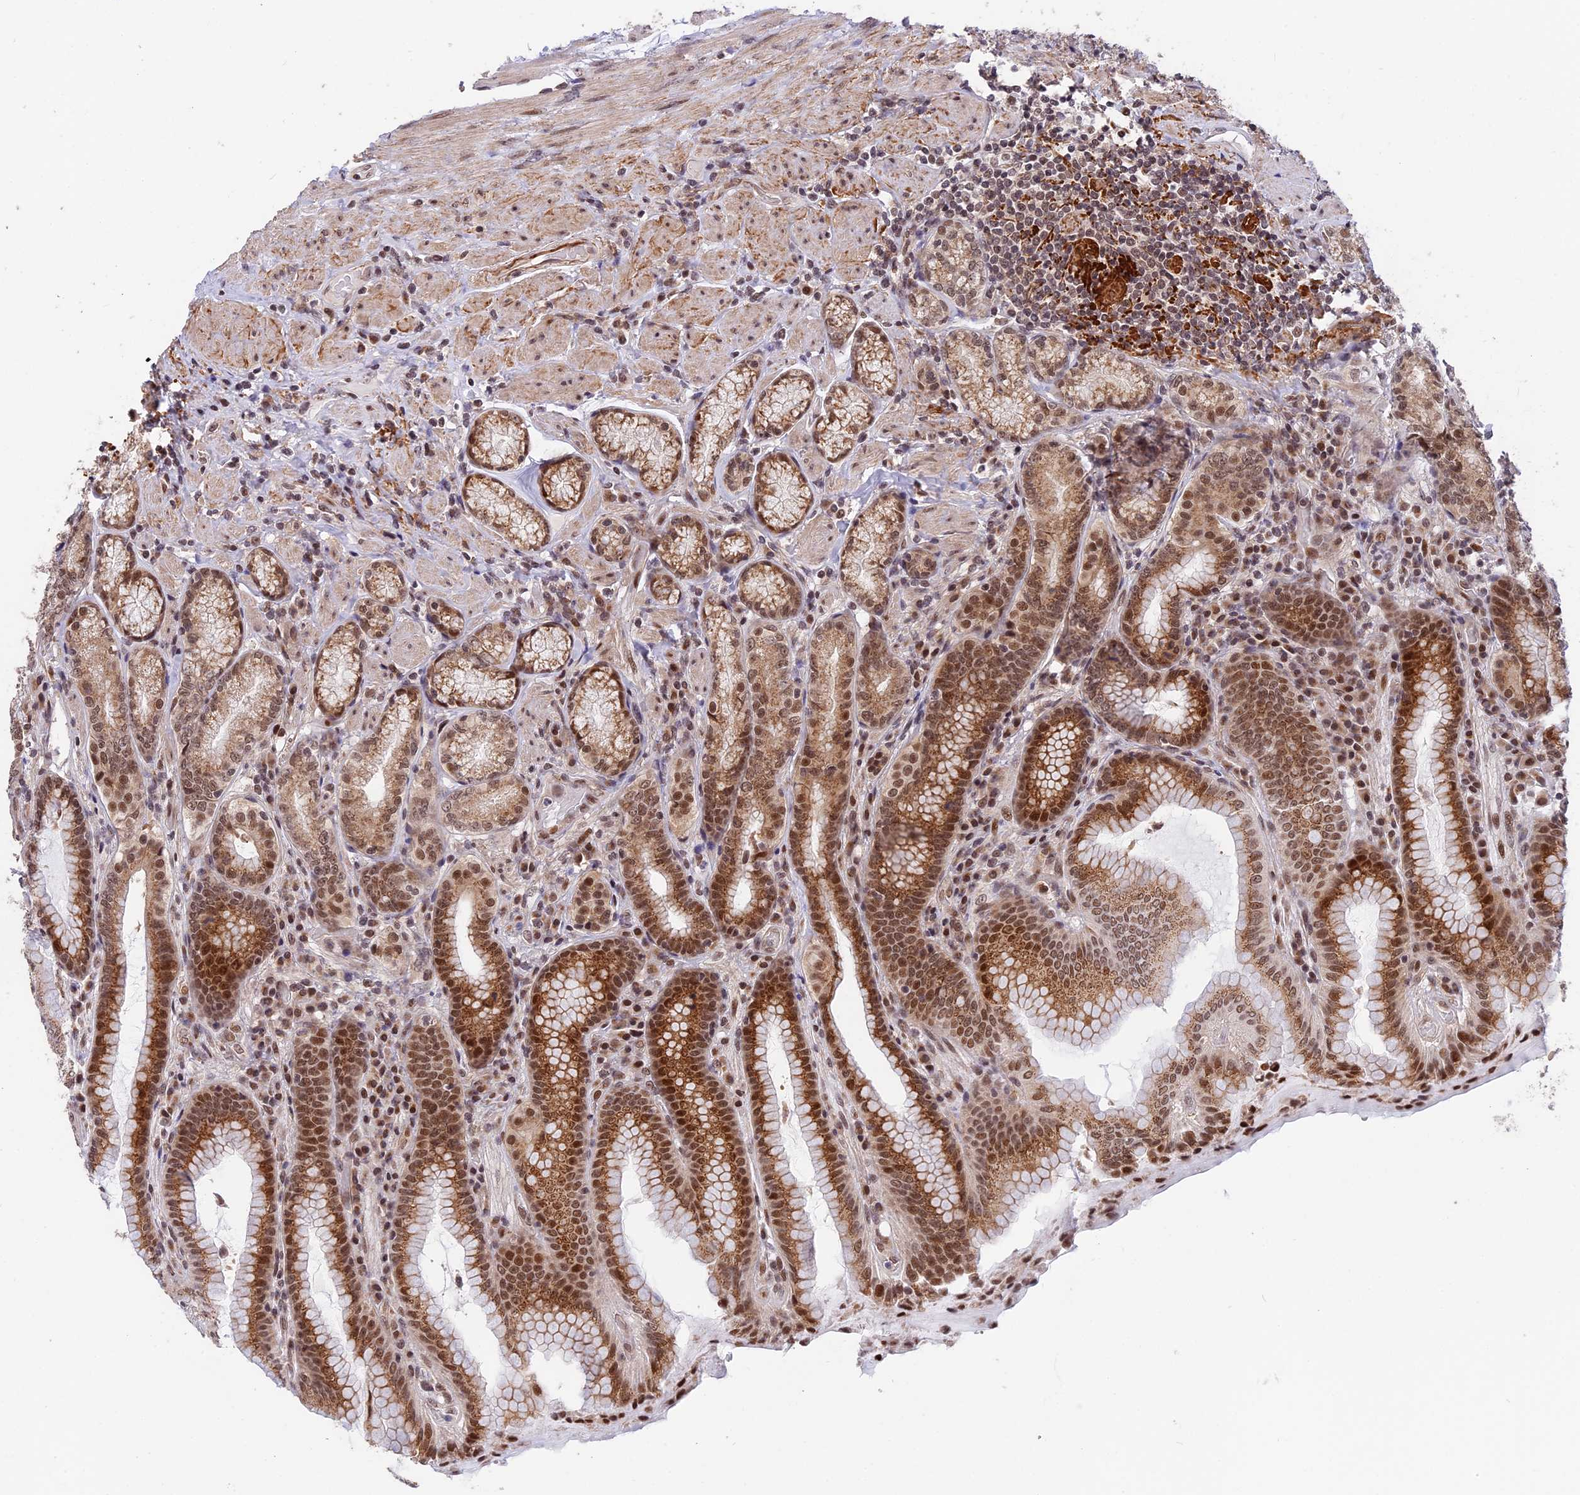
{"staining": {"intensity": "moderate", "quantity": ">75%", "location": "cytoplasmic/membranous,nuclear"}, "tissue": "stomach", "cell_type": "Glandular cells", "image_type": "normal", "snomed": [{"axis": "morphology", "description": "Normal tissue, NOS"}, {"axis": "topography", "description": "Stomach, upper"}, {"axis": "topography", "description": "Stomach, lower"}], "caption": "The micrograph demonstrates immunohistochemical staining of benign stomach. There is moderate cytoplasmic/membranous,nuclear staining is appreciated in approximately >75% of glandular cells.", "gene": "POLR2C", "patient": {"sex": "female", "age": 76}}